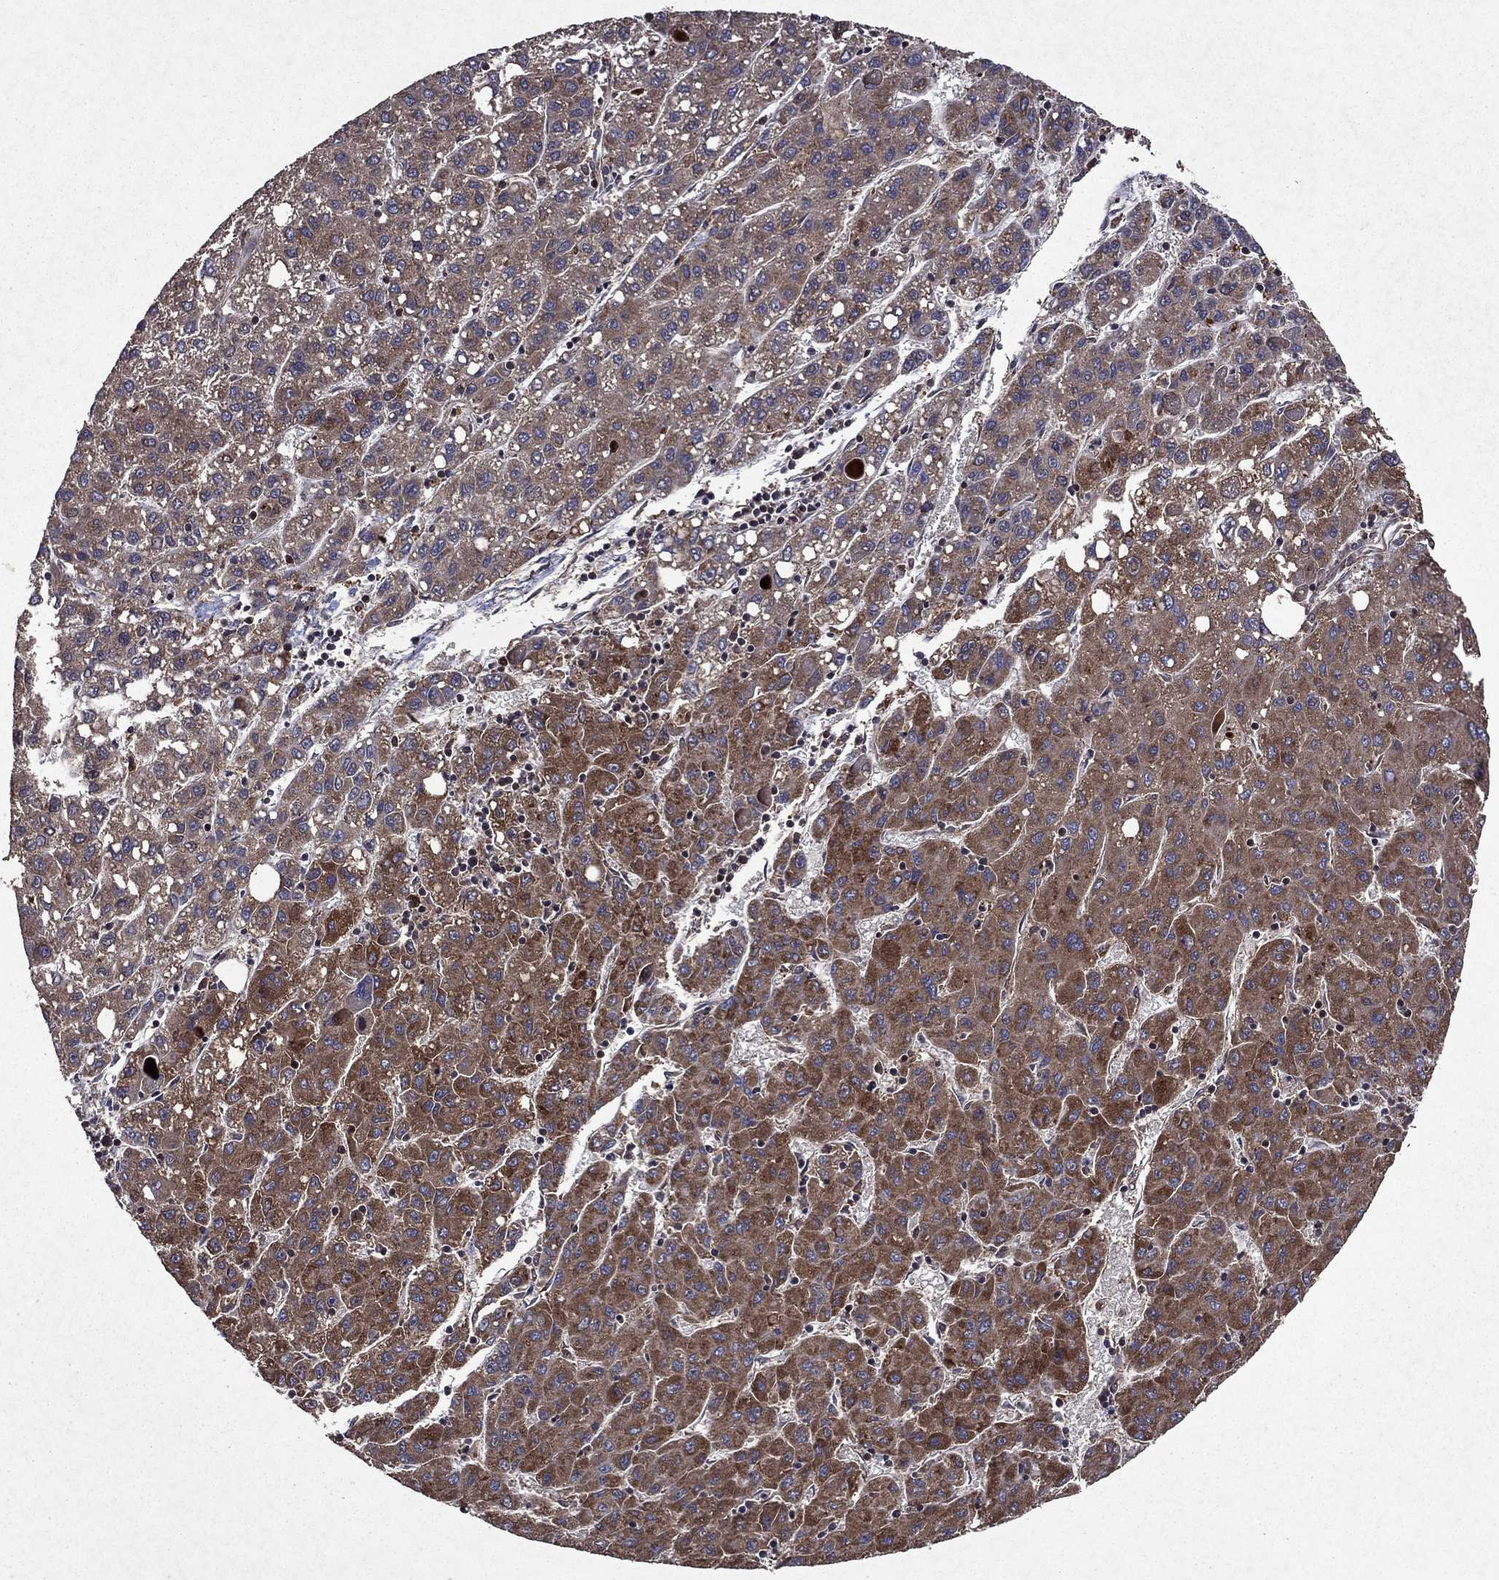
{"staining": {"intensity": "moderate", "quantity": ">75%", "location": "cytoplasmic/membranous"}, "tissue": "liver cancer", "cell_type": "Tumor cells", "image_type": "cancer", "snomed": [{"axis": "morphology", "description": "Carcinoma, Hepatocellular, NOS"}, {"axis": "topography", "description": "Liver"}], "caption": "A high-resolution image shows immunohistochemistry staining of liver cancer, which exhibits moderate cytoplasmic/membranous expression in about >75% of tumor cells.", "gene": "EIF2B4", "patient": {"sex": "female", "age": 82}}